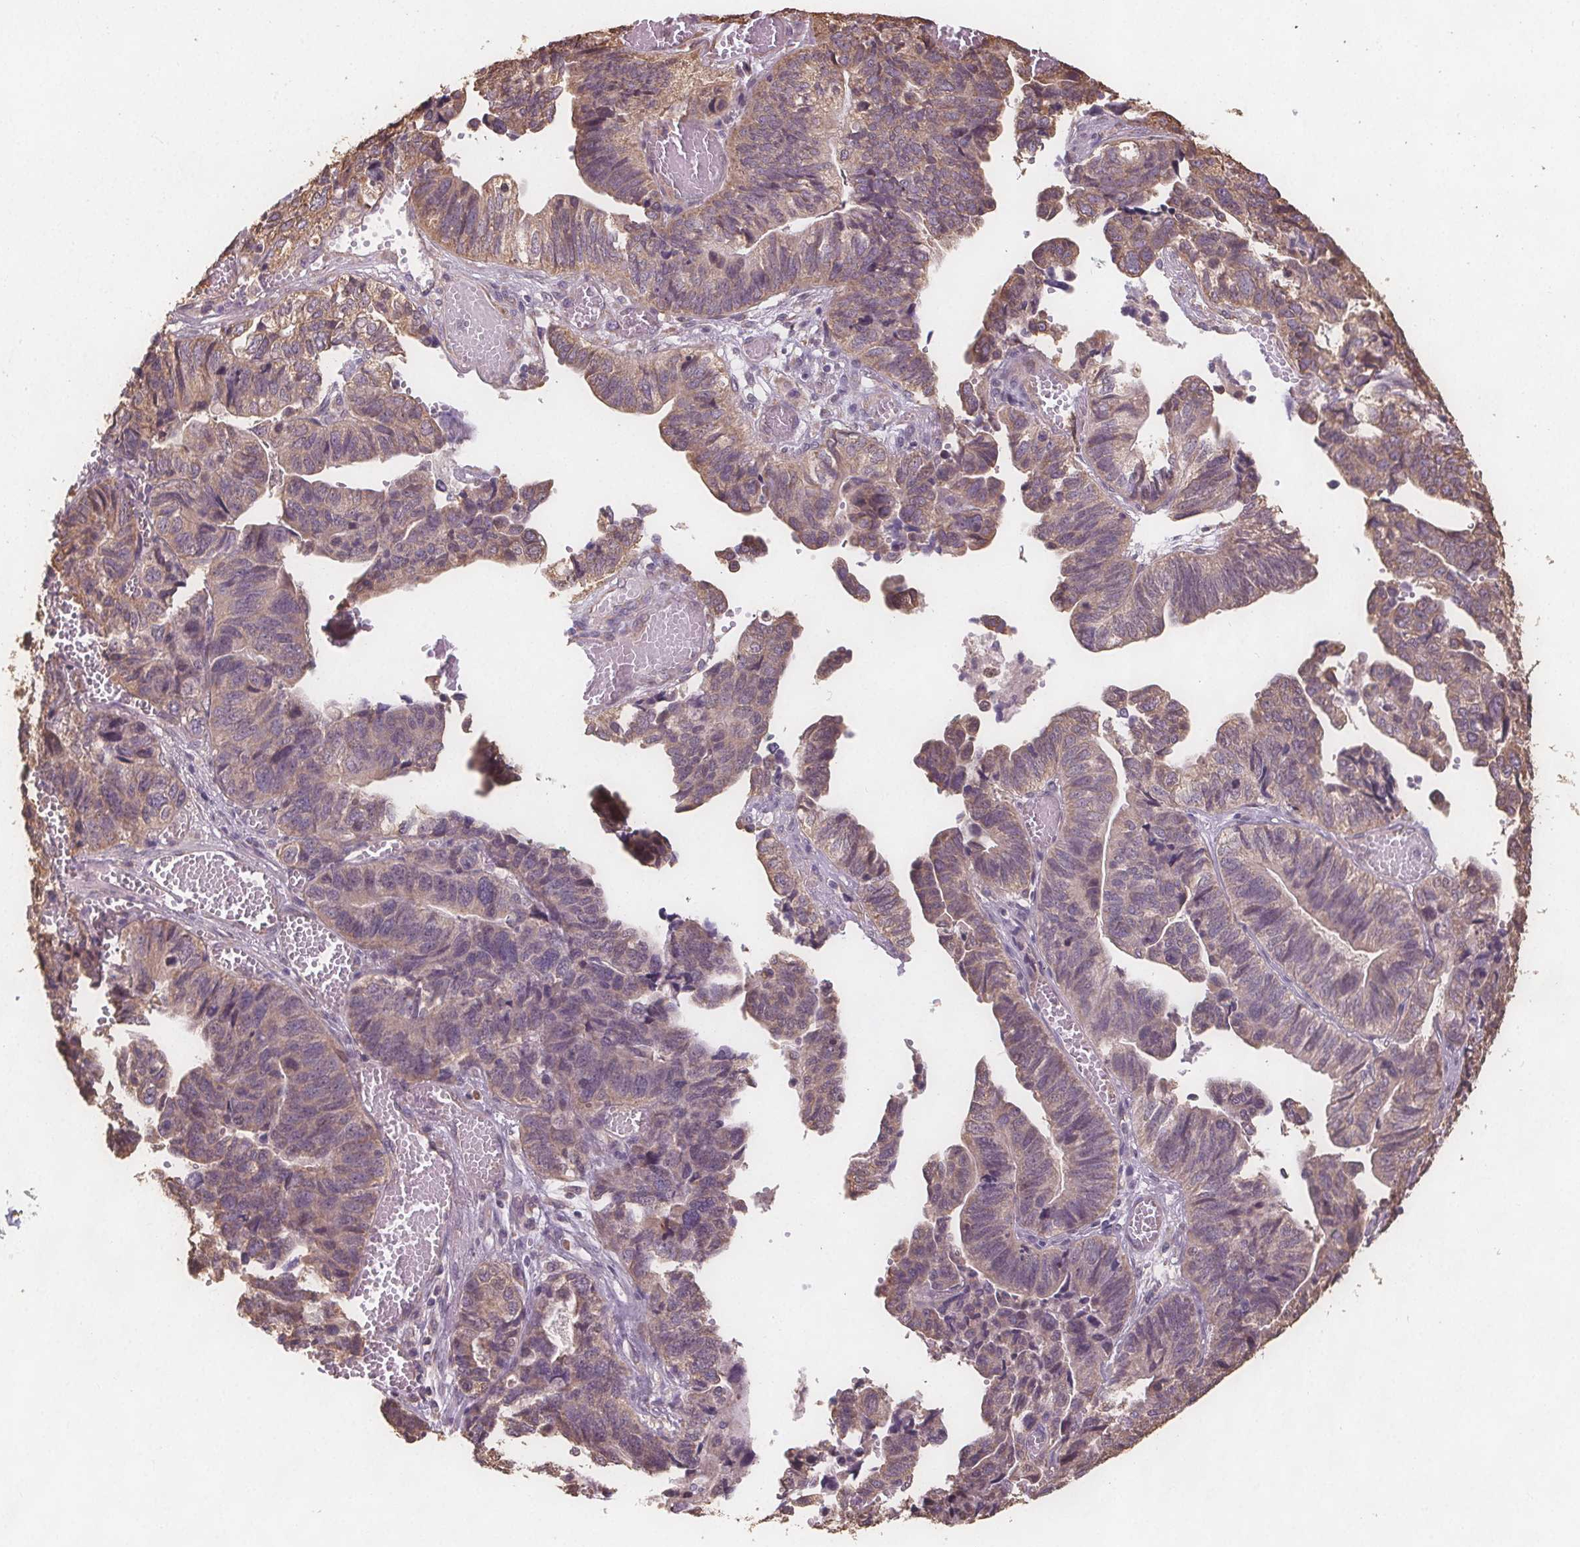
{"staining": {"intensity": "weak", "quantity": "<25%", "location": "cytoplasmic/membranous"}, "tissue": "stomach cancer", "cell_type": "Tumor cells", "image_type": "cancer", "snomed": [{"axis": "morphology", "description": "Adenocarcinoma, NOS"}, {"axis": "topography", "description": "Stomach, upper"}], "caption": "Tumor cells are negative for brown protein staining in stomach cancer.", "gene": "TMEM80", "patient": {"sex": "female", "age": 67}}